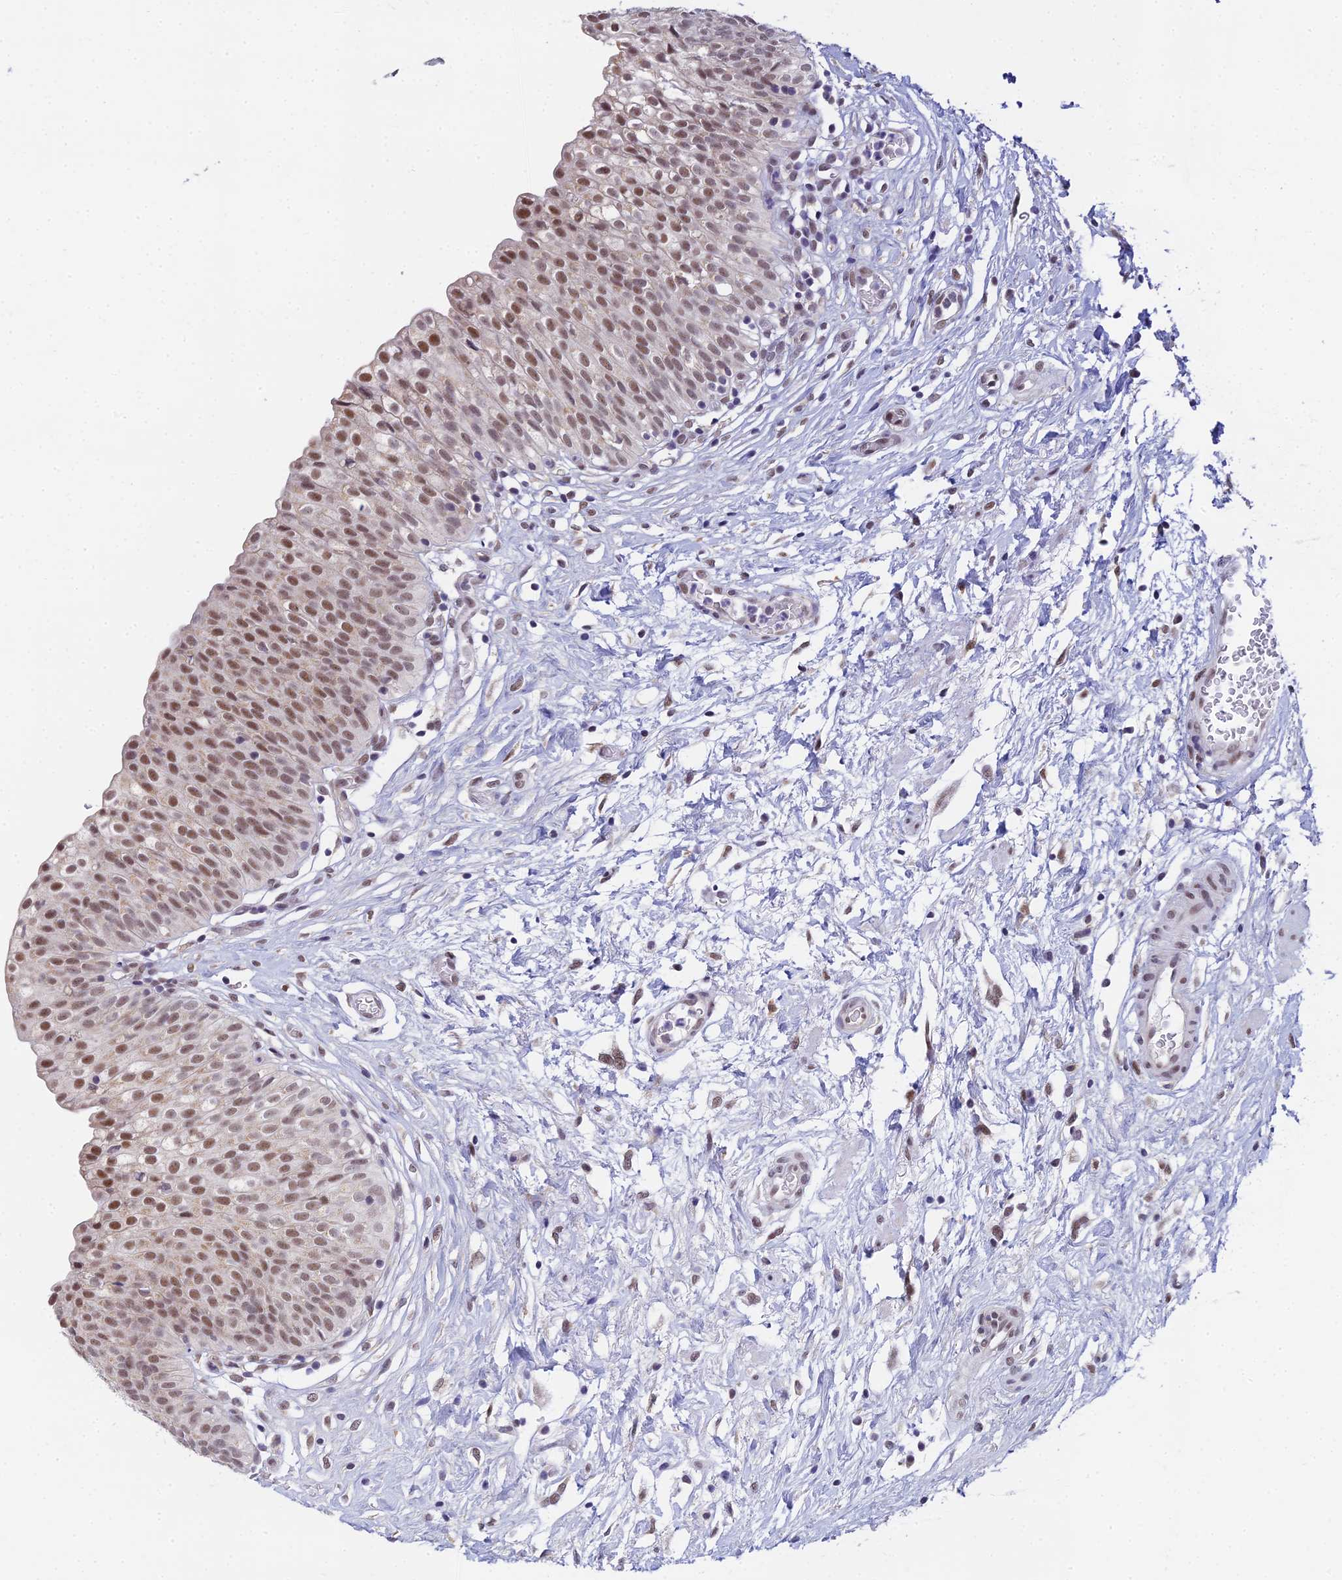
{"staining": {"intensity": "moderate", "quantity": ">75%", "location": "nuclear"}, "tissue": "urinary bladder", "cell_type": "Urothelial cells", "image_type": "normal", "snomed": [{"axis": "morphology", "description": "Normal tissue, NOS"}, {"axis": "topography", "description": "Urinary bladder"}], "caption": "Immunohistochemical staining of unremarkable human urinary bladder demonstrates moderate nuclear protein staining in about >75% of urothelial cells. (Stains: DAB (3,3'-diaminobenzidine) in brown, nuclei in blue, Microscopy: brightfield microscopy at high magnification).", "gene": "C2orf49", "patient": {"sex": "male", "age": 55}}